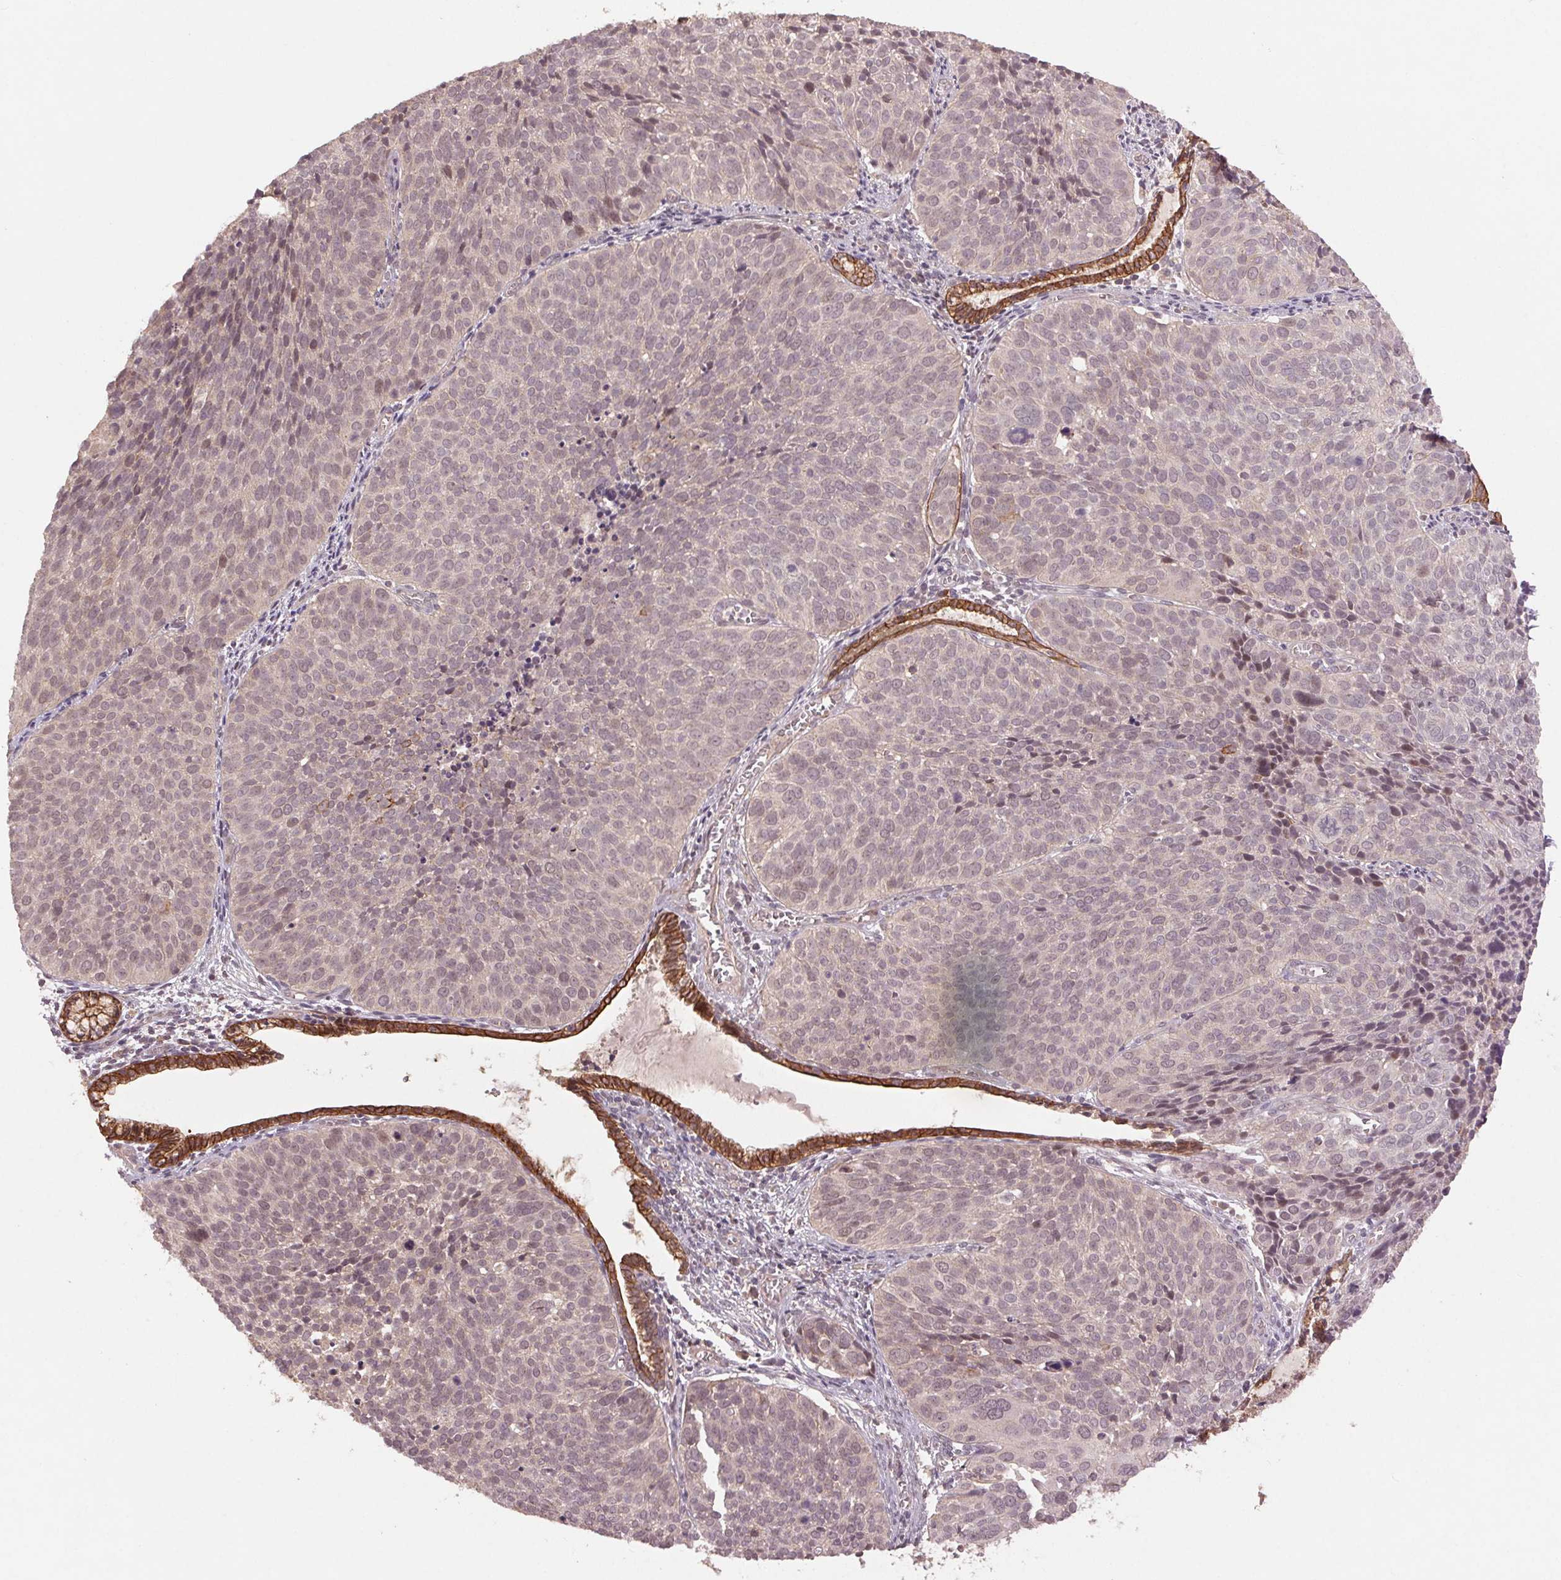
{"staining": {"intensity": "weak", "quantity": "25%-75%", "location": "nuclear"}, "tissue": "cervical cancer", "cell_type": "Tumor cells", "image_type": "cancer", "snomed": [{"axis": "morphology", "description": "Squamous cell carcinoma, NOS"}, {"axis": "topography", "description": "Cervix"}], "caption": "Protein staining of cervical cancer (squamous cell carcinoma) tissue shows weak nuclear expression in approximately 25%-75% of tumor cells.", "gene": "SMLR1", "patient": {"sex": "female", "age": 39}}